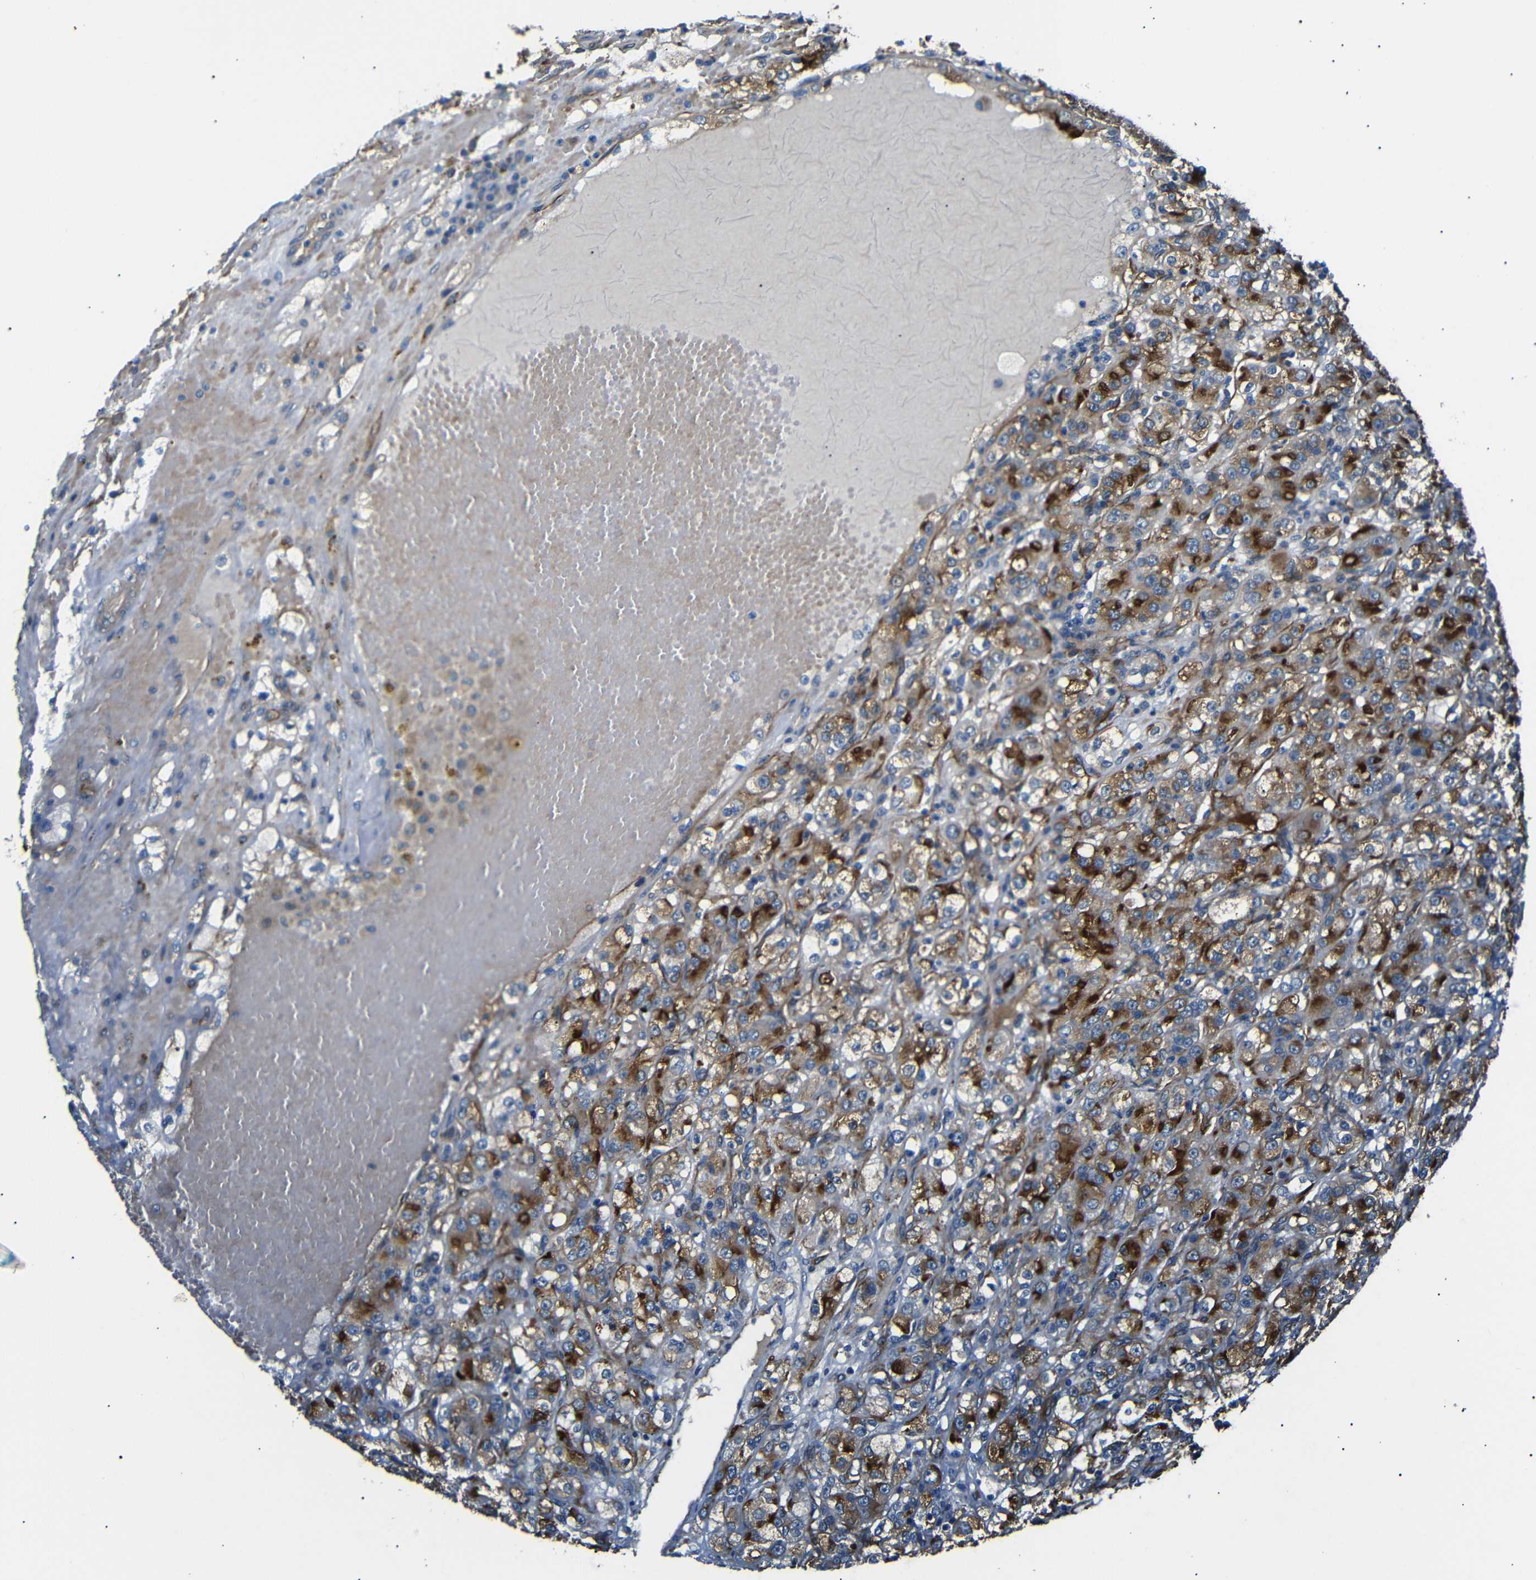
{"staining": {"intensity": "moderate", "quantity": ">75%", "location": "cytoplasmic/membranous"}, "tissue": "renal cancer", "cell_type": "Tumor cells", "image_type": "cancer", "snomed": [{"axis": "morphology", "description": "Normal tissue, NOS"}, {"axis": "morphology", "description": "Adenocarcinoma, NOS"}, {"axis": "topography", "description": "Kidney"}], "caption": "Protein expression analysis of human renal adenocarcinoma reveals moderate cytoplasmic/membranous expression in about >75% of tumor cells.", "gene": "MYO1B", "patient": {"sex": "male", "age": 61}}